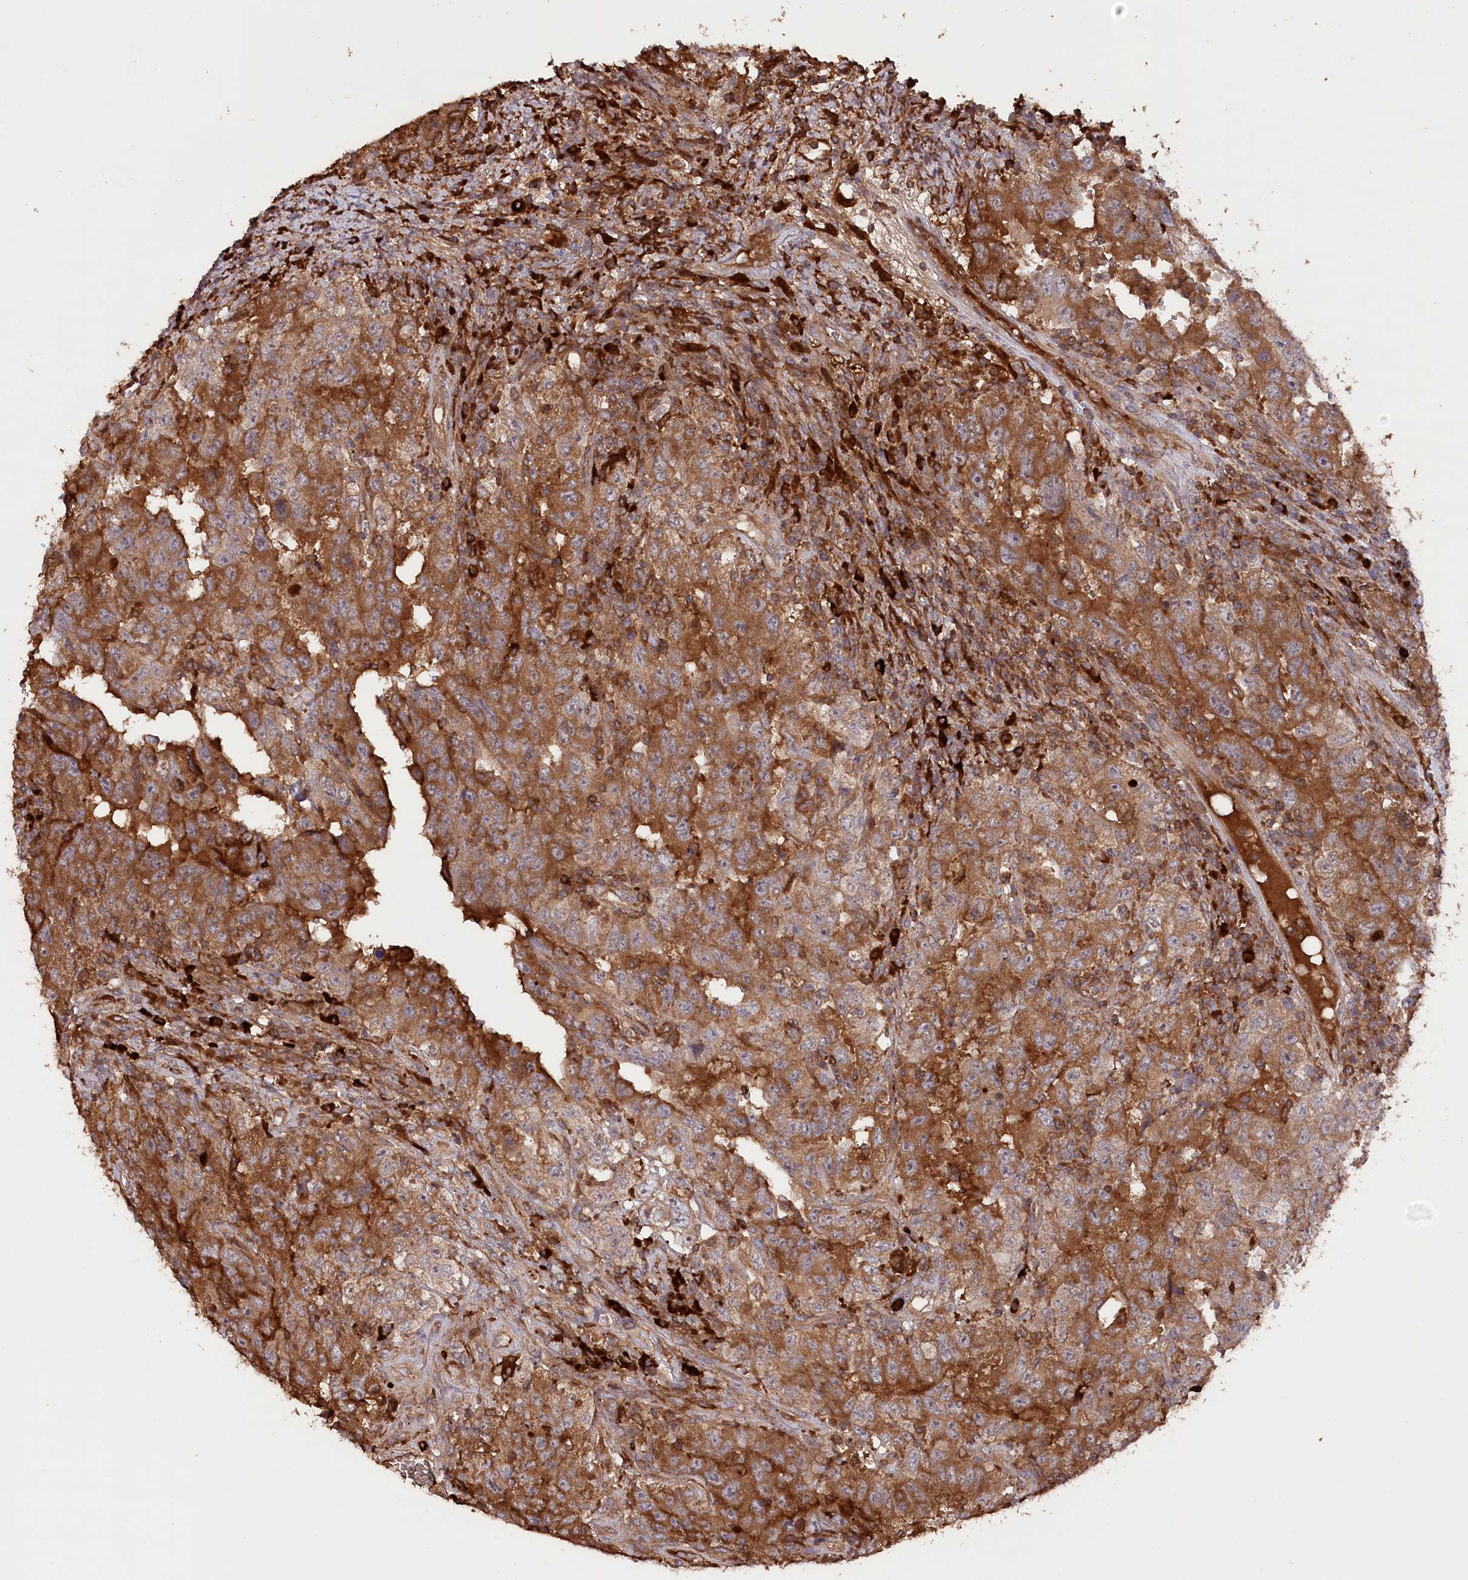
{"staining": {"intensity": "moderate", "quantity": ">75%", "location": "cytoplasmic/membranous"}, "tissue": "testis cancer", "cell_type": "Tumor cells", "image_type": "cancer", "snomed": [{"axis": "morphology", "description": "Carcinoma, Embryonal, NOS"}, {"axis": "topography", "description": "Testis"}], "caption": "Protein staining displays moderate cytoplasmic/membranous expression in approximately >75% of tumor cells in testis cancer (embryonal carcinoma). (DAB = brown stain, brightfield microscopy at high magnification).", "gene": "PPP1R21", "patient": {"sex": "male", "age": 26}}